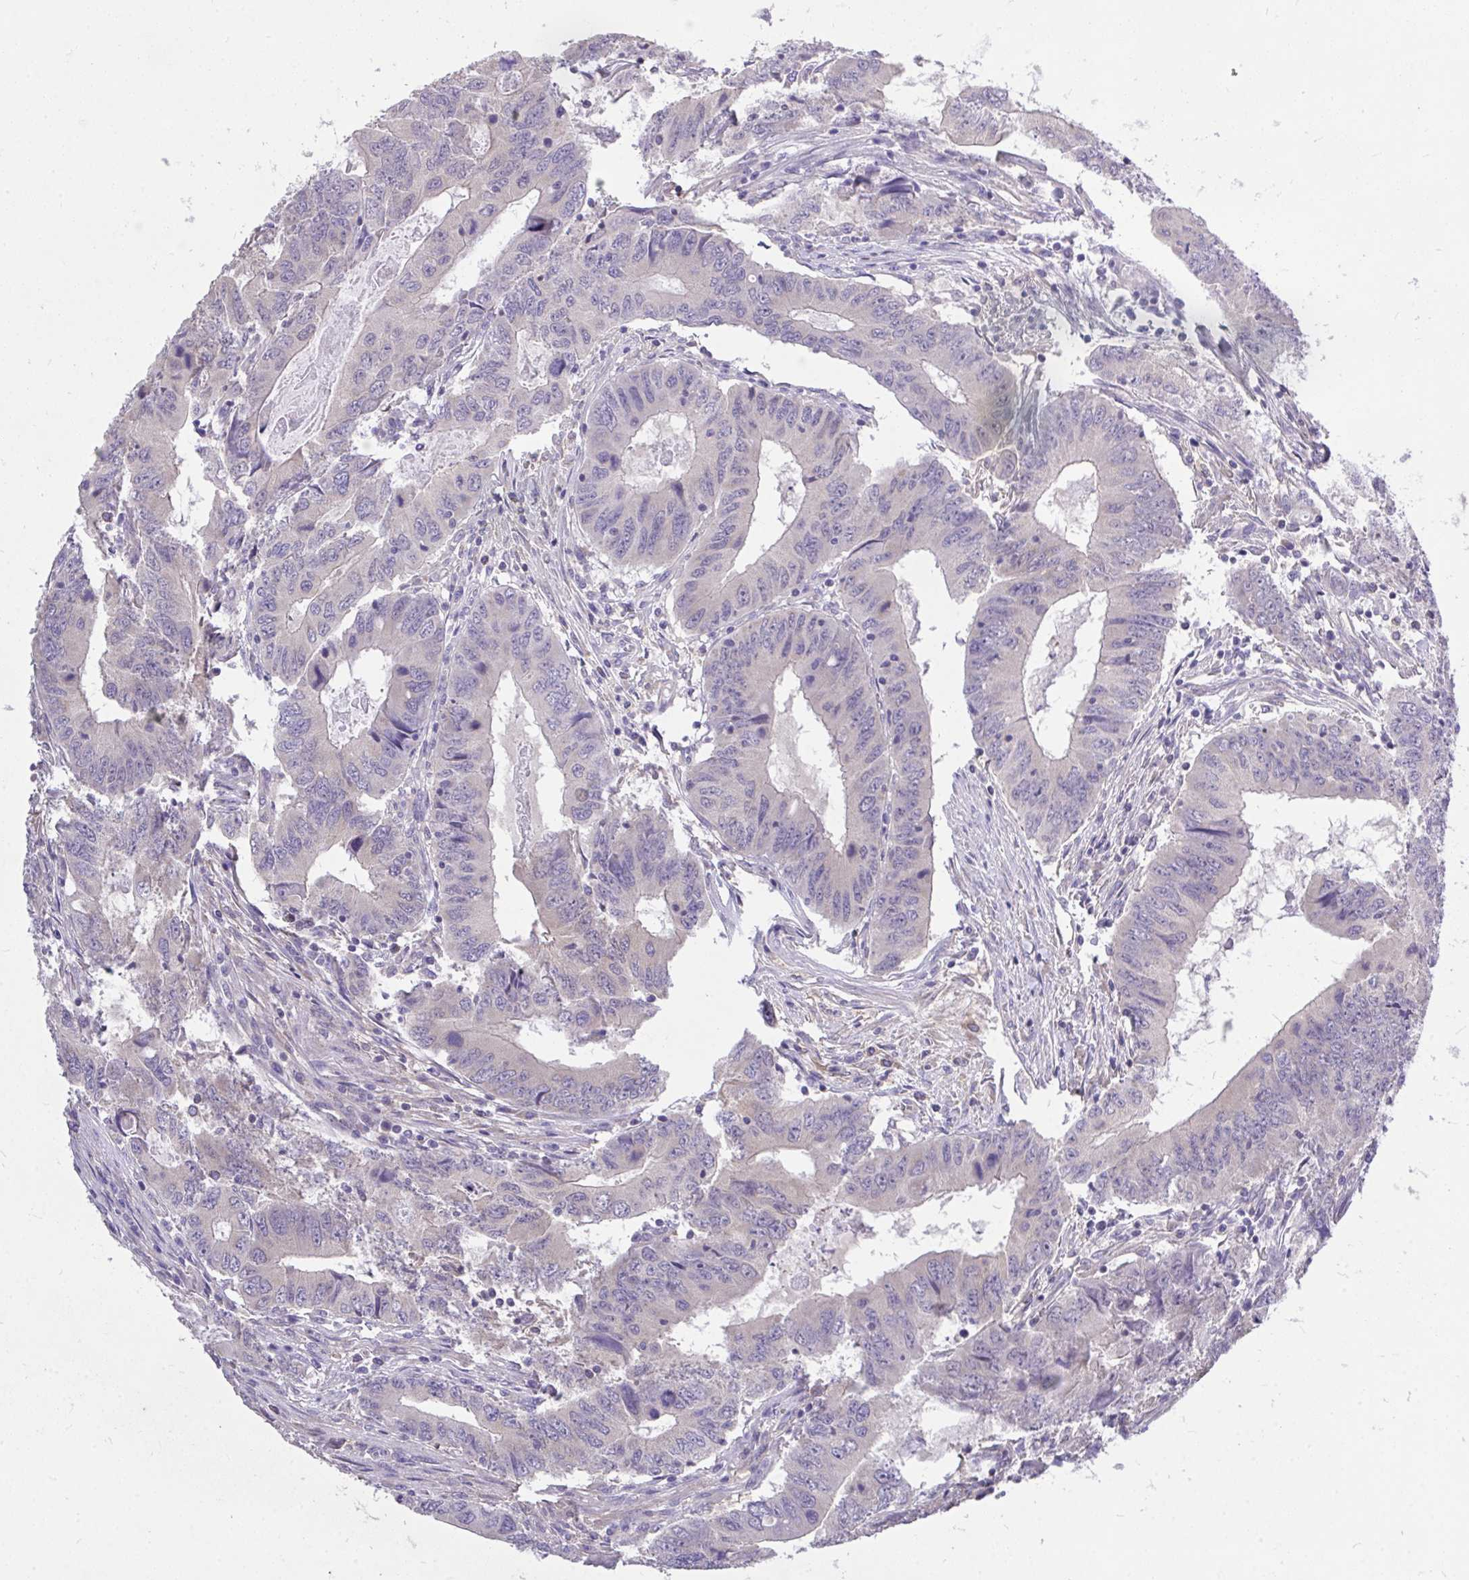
{"staining": {"intensity": "negative", "quantity": "none", "location": "none"}, "tissue": "colorectal cancer", "cell_type": "Tumor cells", "image_type": "cancer", "snomed": [{"axis": "morphology", "description": "Adenocarcinoma, NOS"}, {"axis": "topography", "description": "Colon"}], "caption": "Tumor cells are negative for brown protein staining in colorectal cancer.", "gene": "MPC2", "patient": {"sex": "male", "age": 53}}